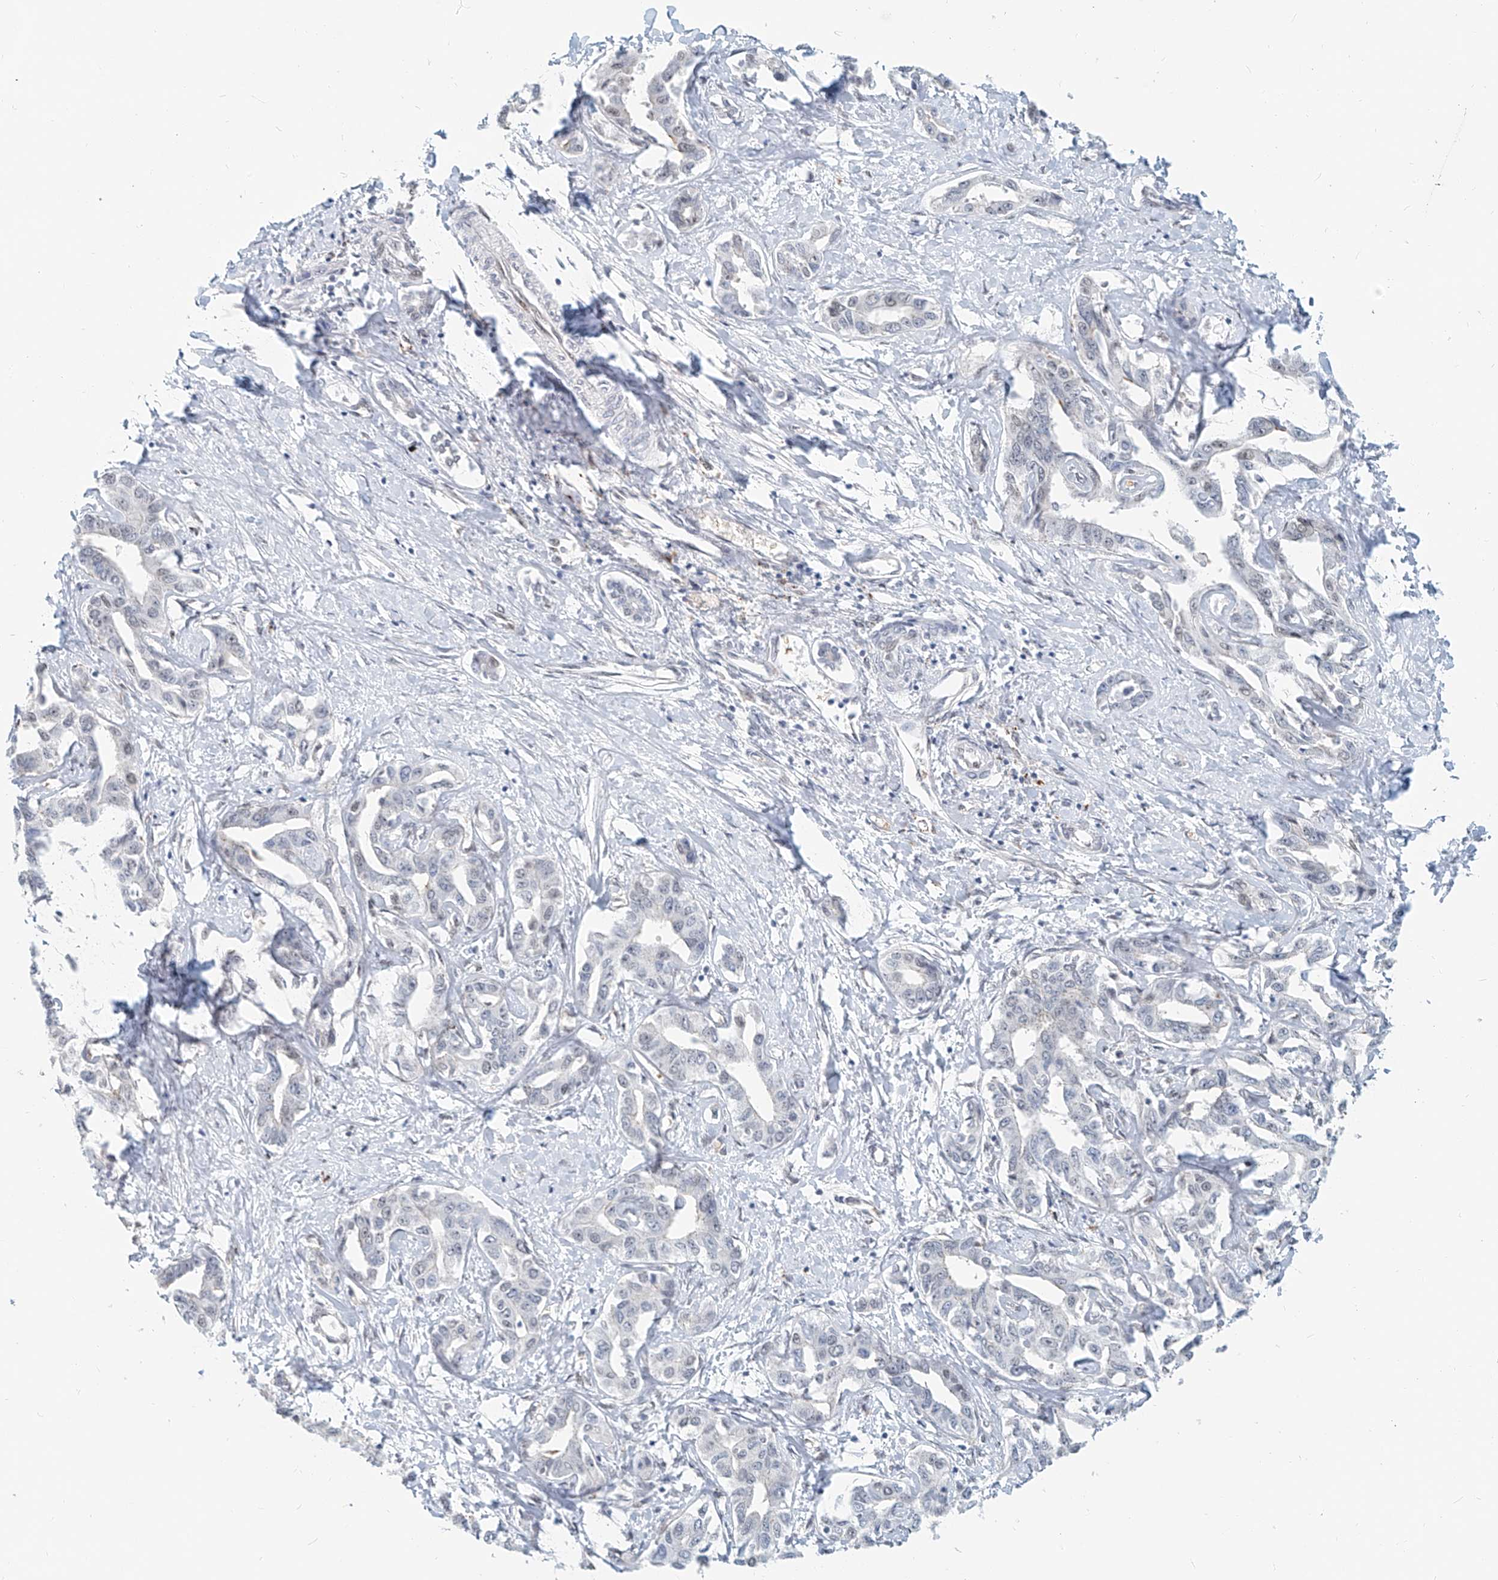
{"staining": {"intensity": "negative", "quantity": "none", "location": "none"}, "tissue": "liver cancer", "cell_type": "Tumor cells", "image_type": "cancer", "snomed": [{"axis": "morphology", "description": "Cholangiocarcinoma"}, {"axis": "topography", "description": "Liver"}], "caption": "Protein analysis of cholangiocarcinoma (liver) demonstrates no significant staining in tumor cells.", "gene": "SASH1", "patient": {"sex": "male", "age": 59}}